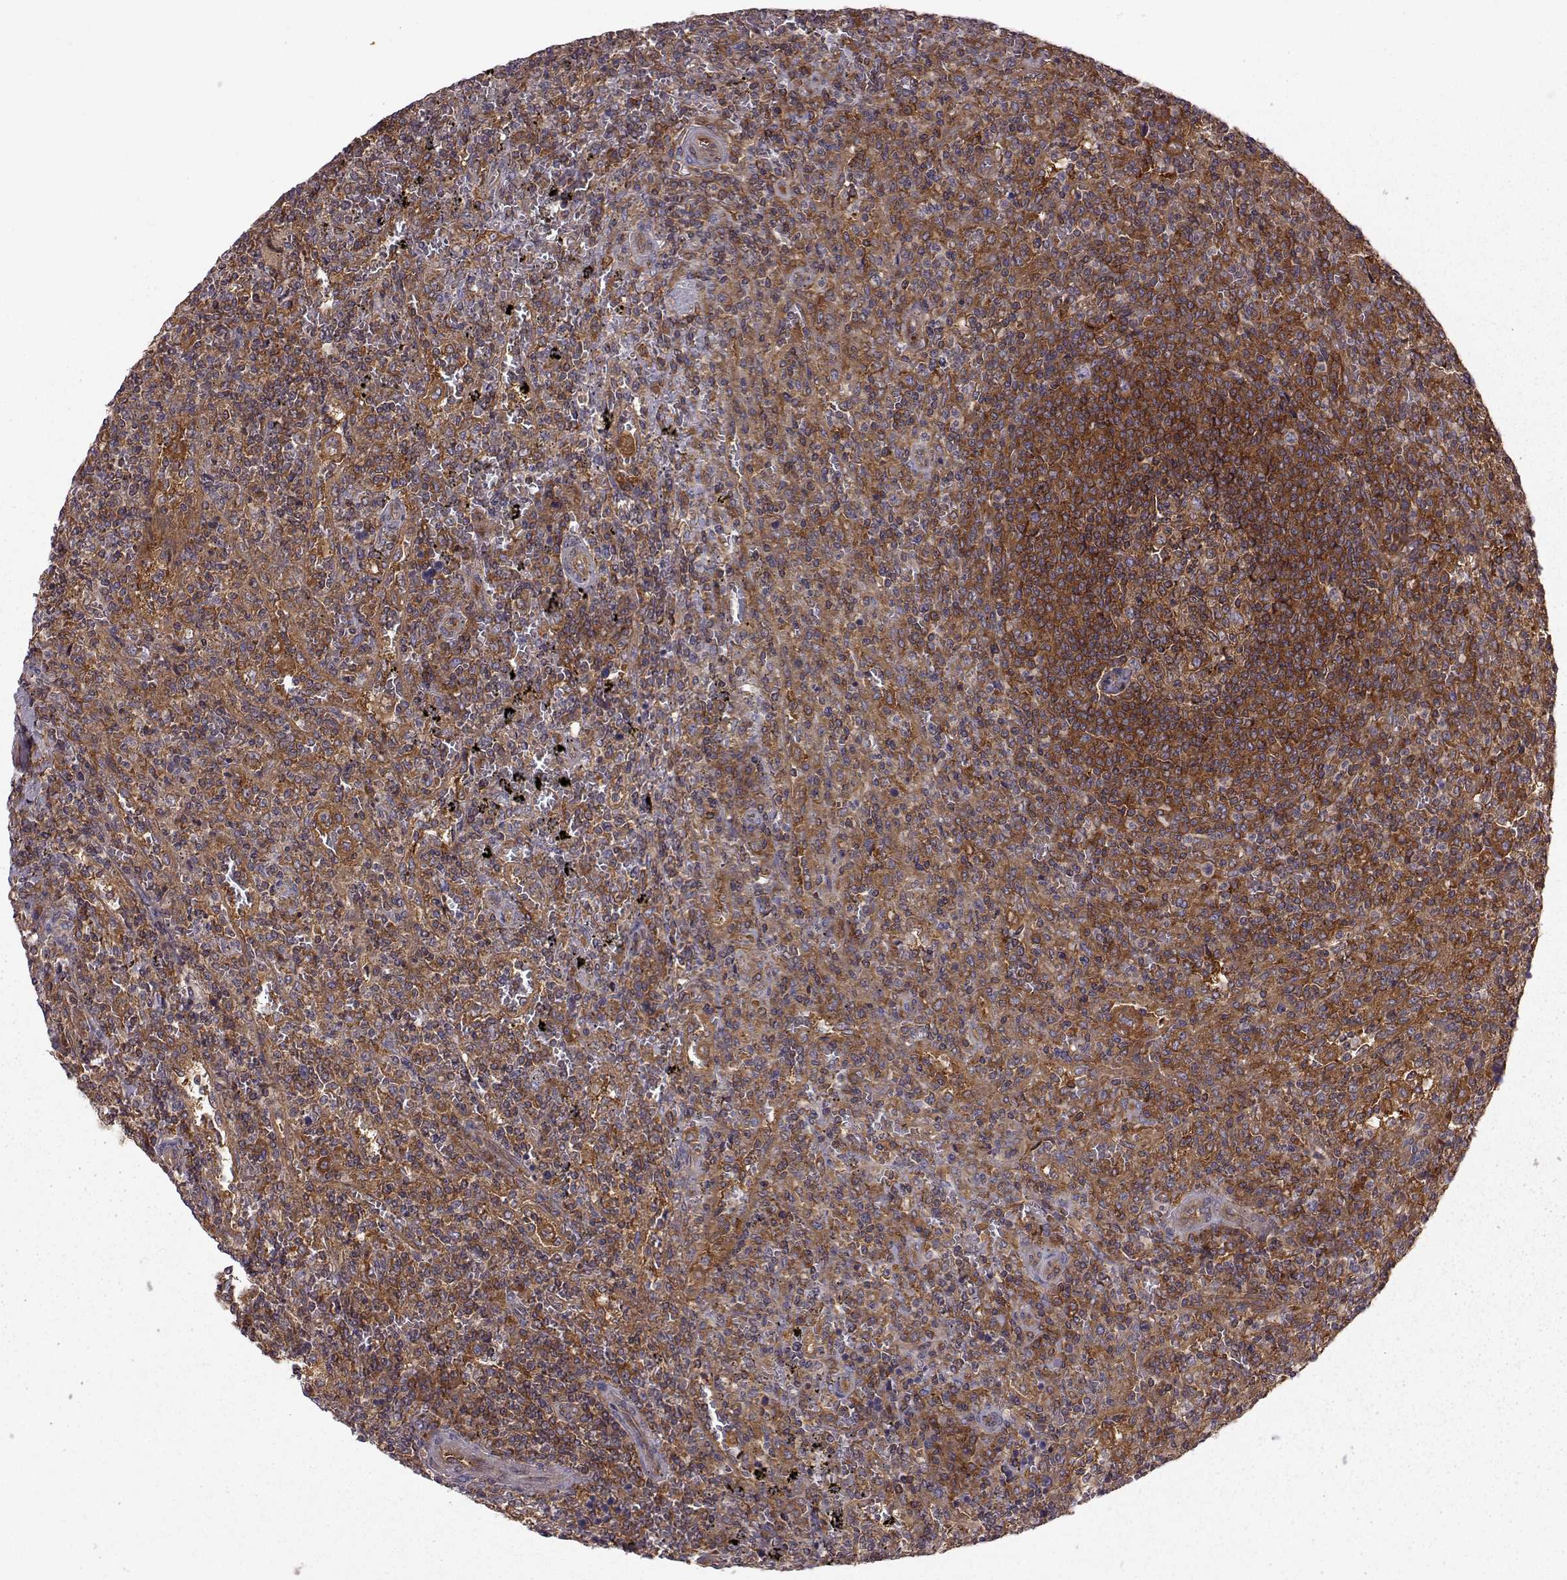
{"staining": {"intensity": "strong", "quantity": ">75%", "location": "cytoplasmic/membranous"}, "tissue": "lymphoma", "cell_type": "Tumor cells", "image_type": "cancer", "snomed": [{"axis": "morphology", "description": "Malignant lymphoma, non-Hodgkin's type, Low grade"}, {"axis": "topography", "description": "Spleen"}], "caption": "High-magnification brightfield microscopy of malignant lymphoma, non-Hodgkin's type (low-grade) stained with DAB (3,3'-diaminobenzidine) (brown) and counterstained with hematoxylin (blue). tumor cells exhibit strong cytoplasmic/membranous positivity is present in approximately>75% of cells.", "gene": "RABGAP1", "patient": {"sex": "male", "age": 62}}